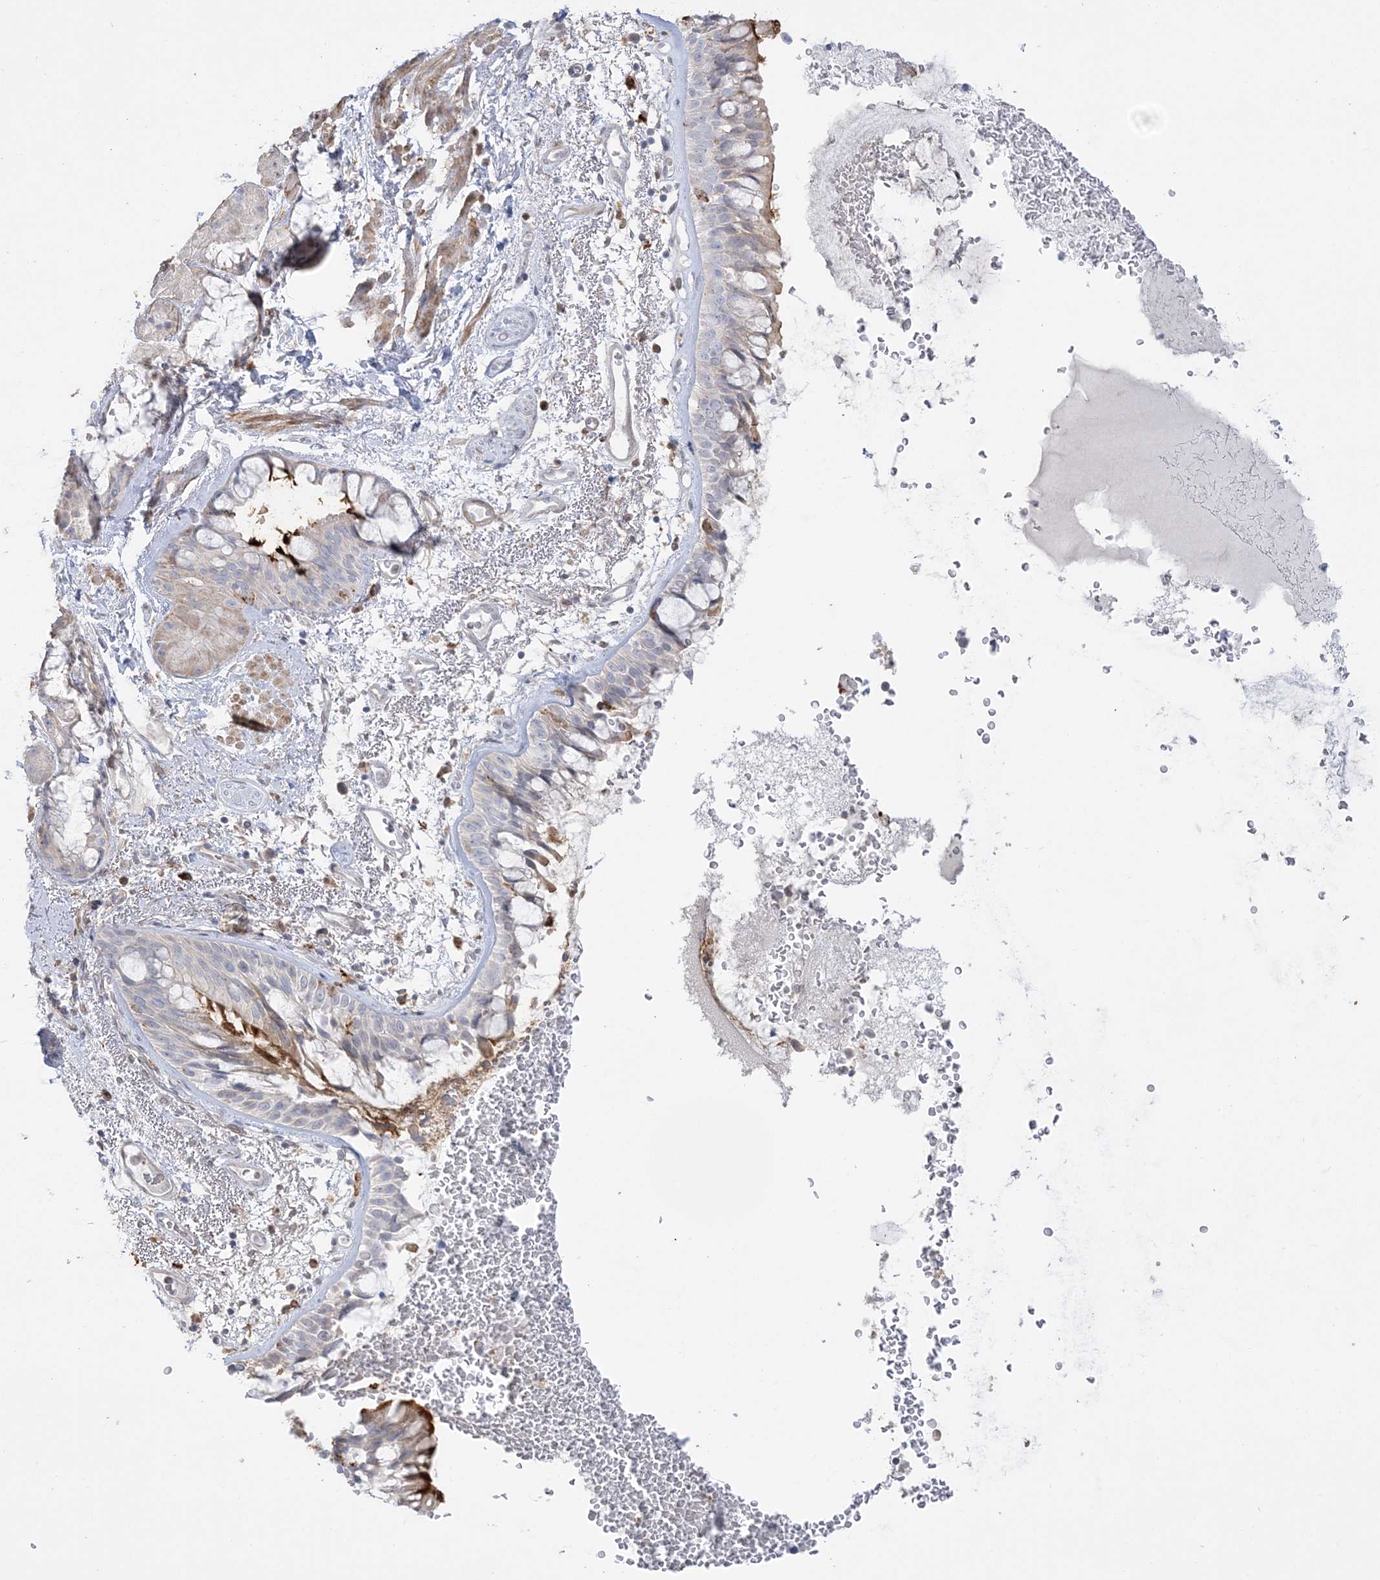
{"staining": {"intensity": "strong", "quantity": "25%-75%", "location": "cytoplasmic/membranous"}, "tissue": "bronchus", "cell_type": "Respiratory epithelial cells", "image_type": "normal", "snomed": [{"axis": "morphology", "description": "Normal tissue, NOS"}, {"axis": "morphology", "description": "Squamous cell carcinoma, NOS"}, {"axis": "topography", "description": "Lymph node"}, {"axis": "topography", "description": "Bronchus"}, {"axis": "topography", "description": "Lung"}], "caption": "Bronchus stained for a protein (brown) shows strong cytoplasmic/membranous positive staining in about 25%-75% of respiratory epithelial cells.", "gene": "HAAO", "patient": {"sex": "male", "age": 66}}